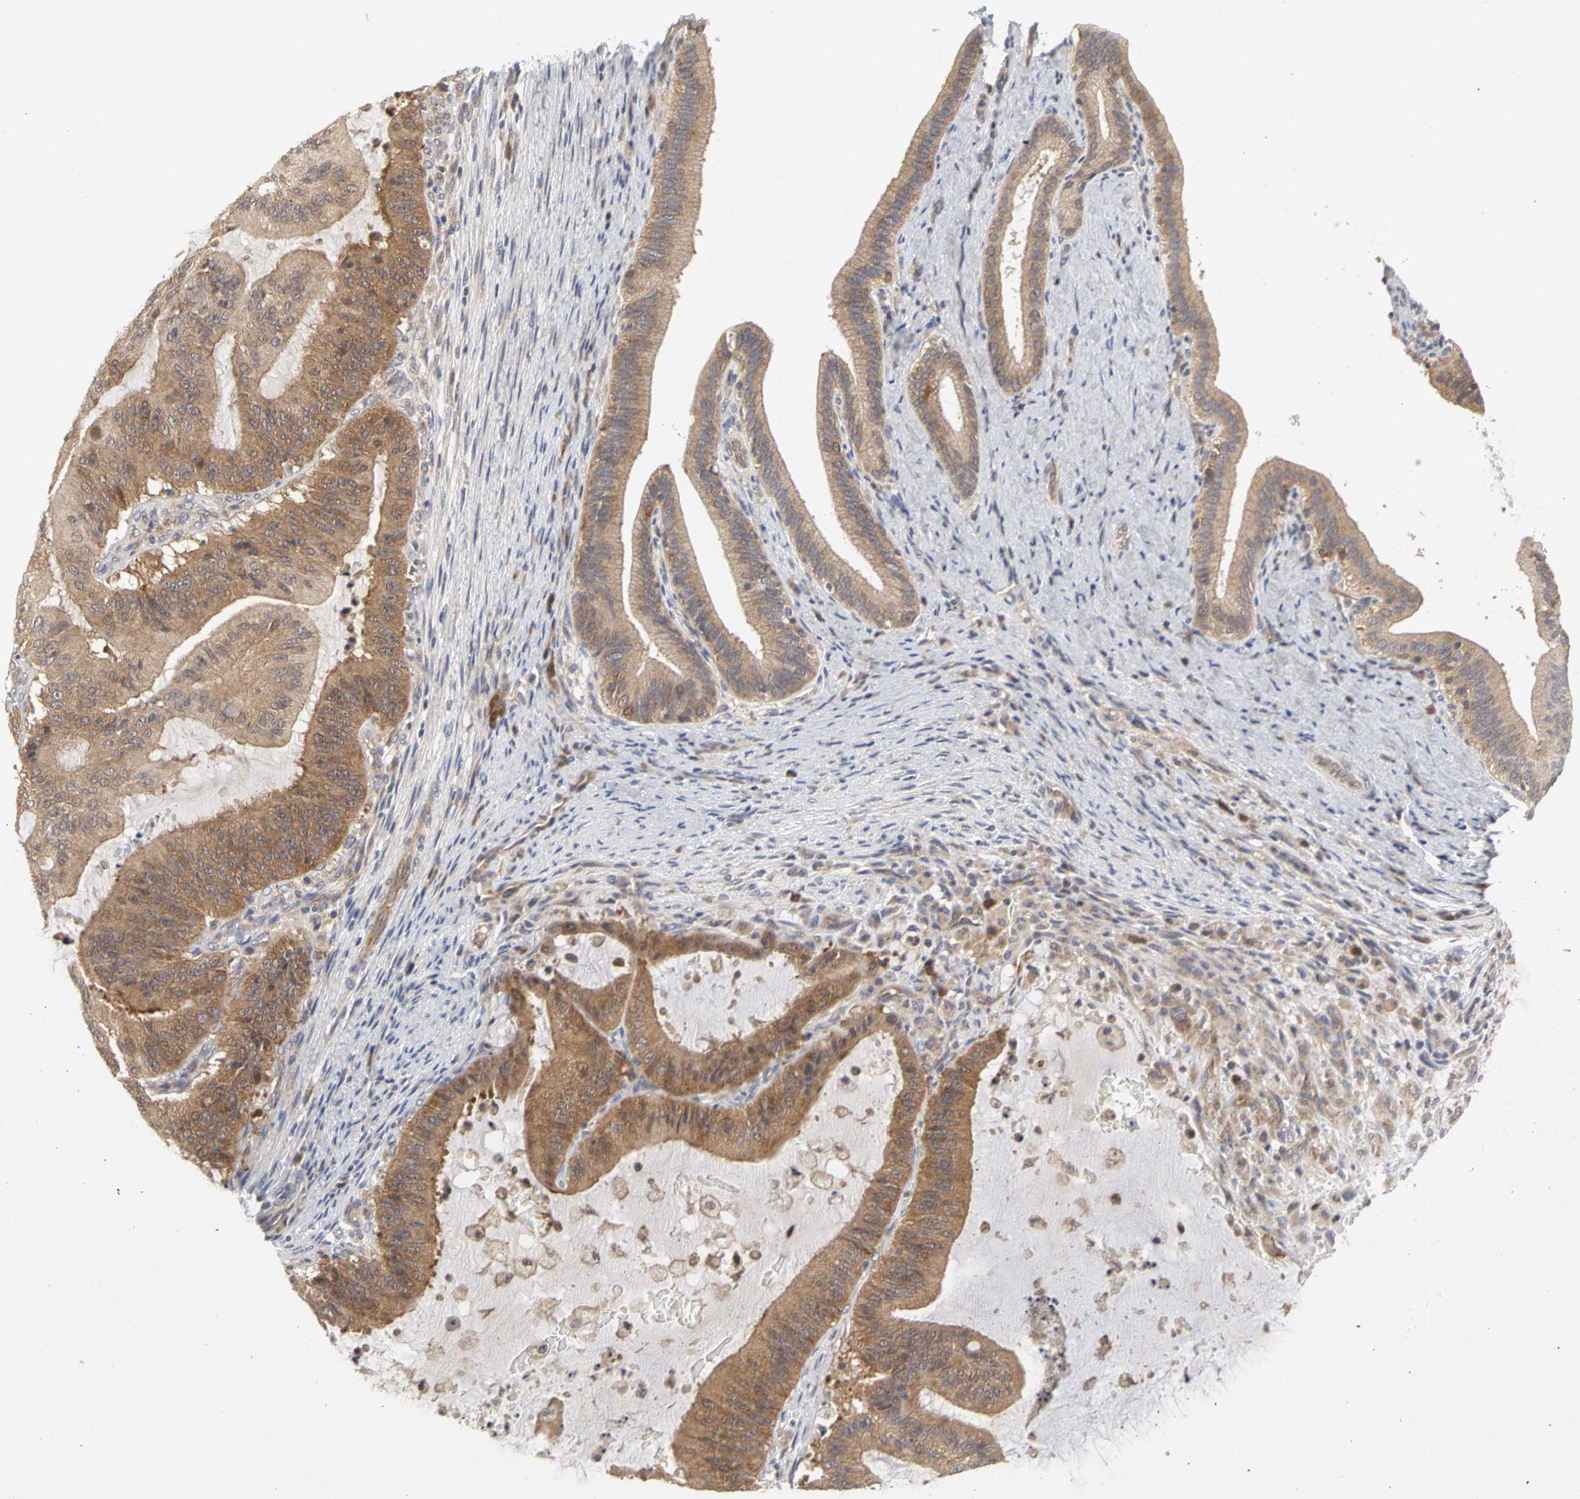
{"staining": {"intensity": "moderate", "quantity": ">75%", "location": "cytoplasmic/membranous"}, "tissue": "liver cancer", "cell_type": "Tumor cells", "image_type": "cancer", "snomed": [{"axis": "morphology", "description": "Cholangiocarcinoma"}, {"axis": "topography", "description": "Liver"}], "caption": "Human liver cancer stained for a protein (brown) shows moderate cytoplasmic/membranous positive positivity in about >75% of tumor cells.", "gene": "IRAK1", "patient": {"sex": "female", "age": 73}}